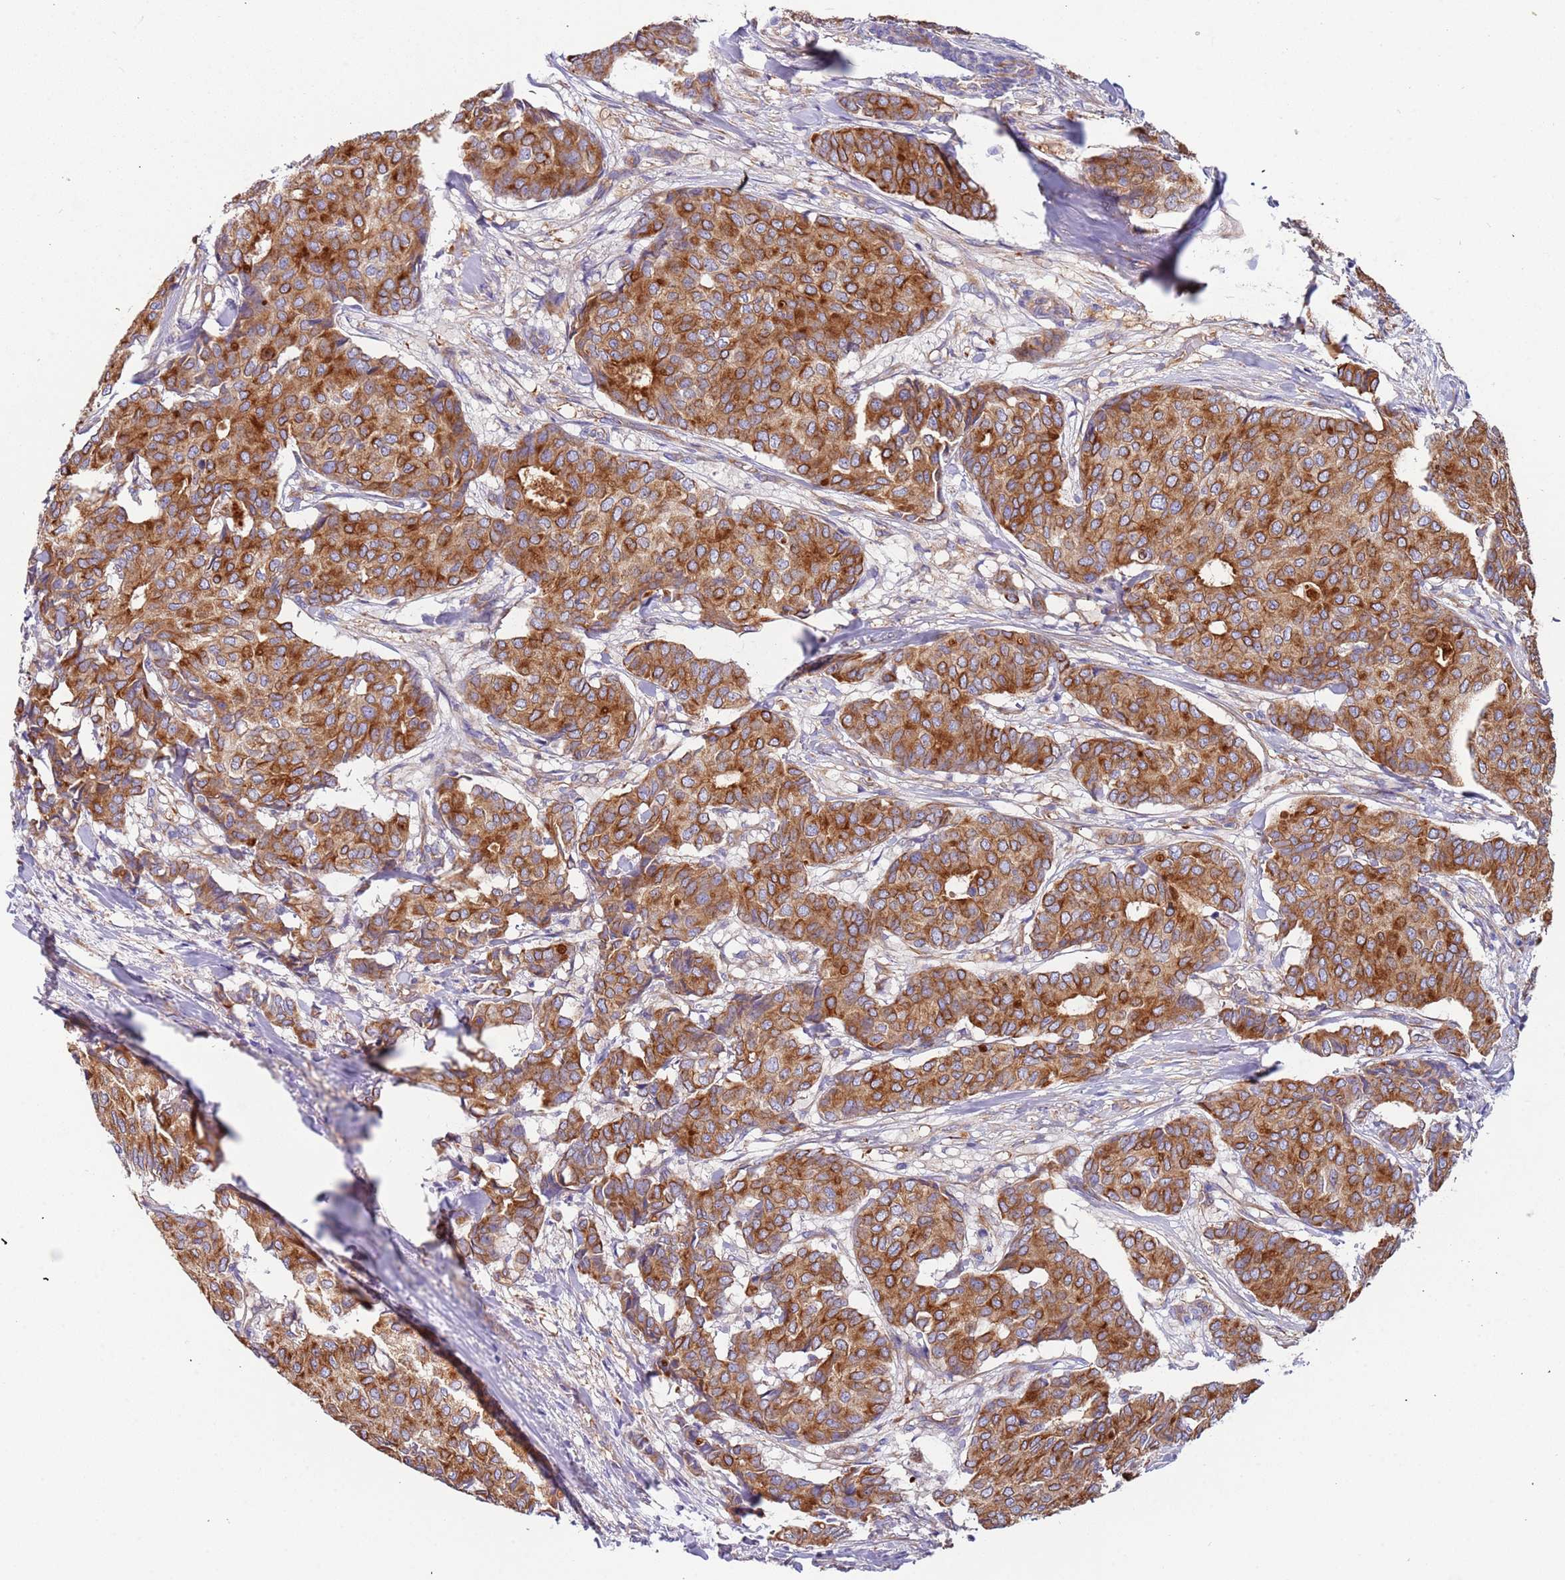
{"staining": {"intensity": "strong", "quantity": ">75%", "location": "cytoplasmic/membranous"}, "tissue": "breast cancer", "cell_type": "Tumor cells", "image_type": "cancer", "snomed": [{"axis": "morphology", "description": "Duct carcinoma"}, {"axis": "topography", "description": "Breast"}], "caption": "The histopathology image displays staining of breast cancer, revealing strong cytoplasmic/membranous protein positivity (brown color) within tumor cells.", "gene": "LAMB4", "patient": {"sex": "female", "age": 75}}